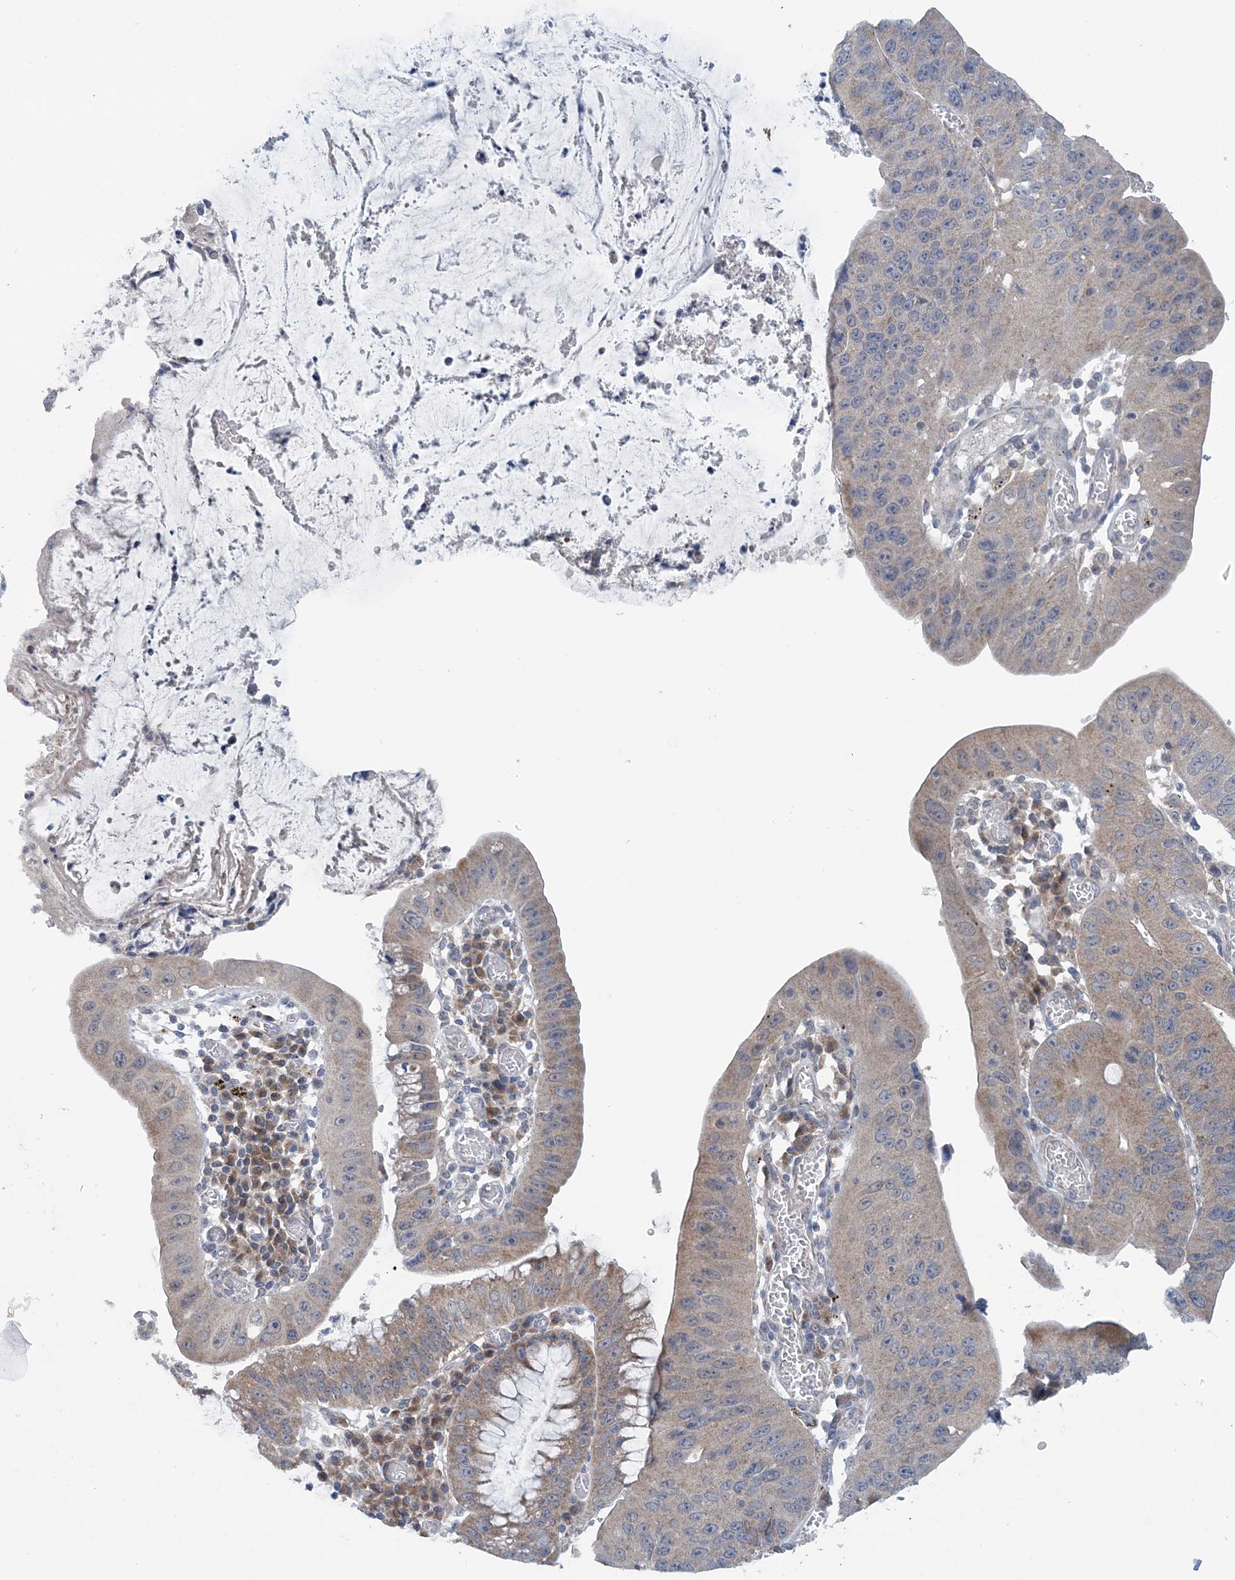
{"staining": {"intensity": "moderate", "quantity": "25%-75%", "location": "cytoplasmic/membranous"}, "tissue": "stomach cancer", "cell_type": "Tumor cells", "image_type": "cancer", "snomed": [{"axis": "morphology", "description": "Adenocarcinoma, NOS"}, {"axis": "topography", "description": "Stomach"}], "caption": "Stomach adenocarcinoma stained for a protein displays moderate cytoplasmic/membranous positivity in tumor cells.", "gene": "COPE", "patient": {"sex": "male", "age": 59}}